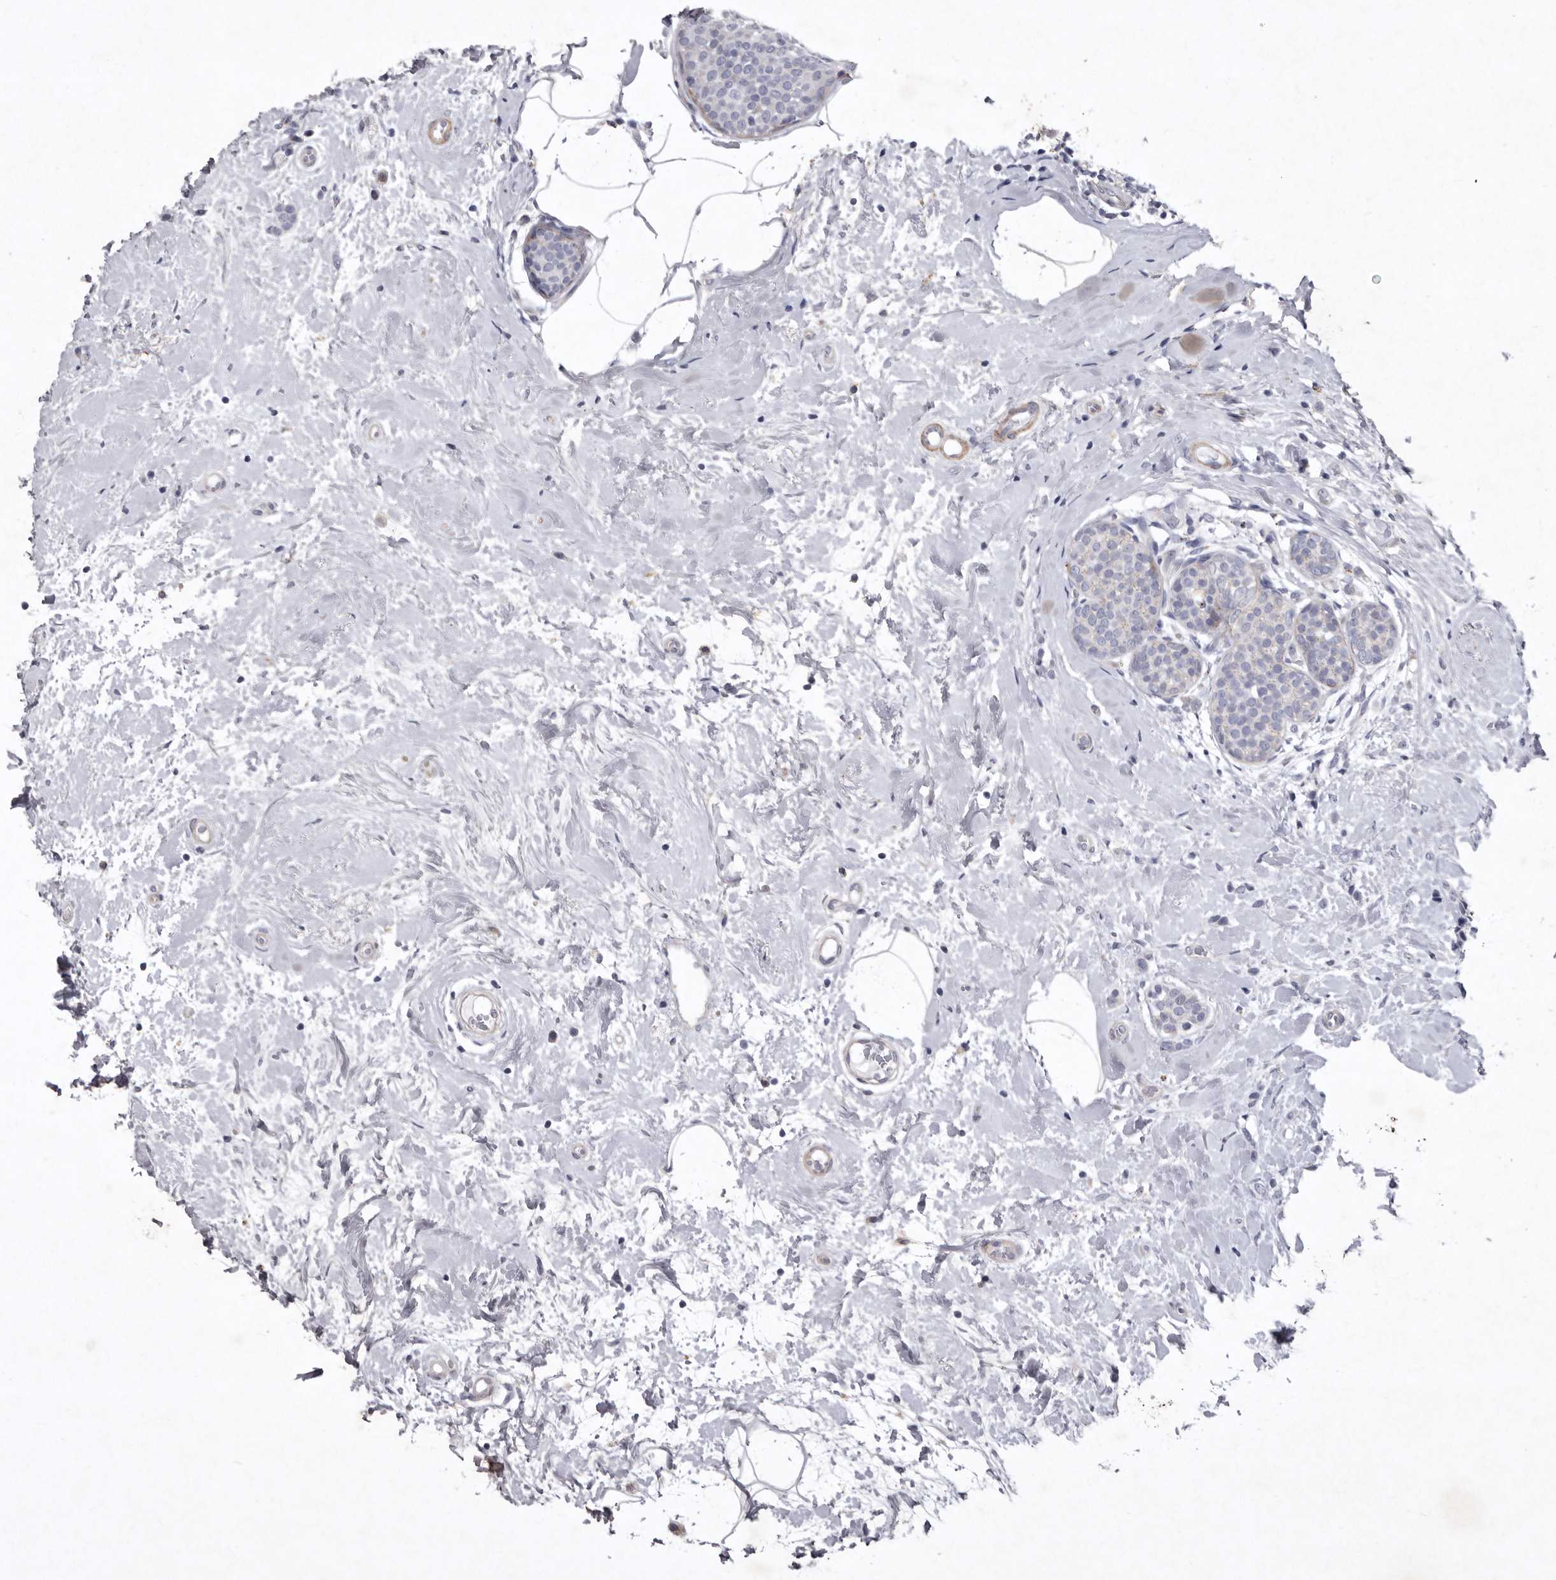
{"staining": {"intensity": "negative", "quantity": "none", "location": "none"}, "tissue": "breast cancer", "cell_type": "Tumor cells", "image_type": "cancer", "snomed": [{"axis": "morphology", "description": "Lobular carcinoma, in situ"}, {"axis": "morphology", "description": "Lobular carcinoma"}, {"axis": "topography", "description": "Breast"}], "caption": "Breast cancer (lobular carcinoma in situ) stained for a protein using IHC exhibits no expression tumor cells.", "gene": "NKAIN4", "patient": {"sex": "female", "age": 41}}